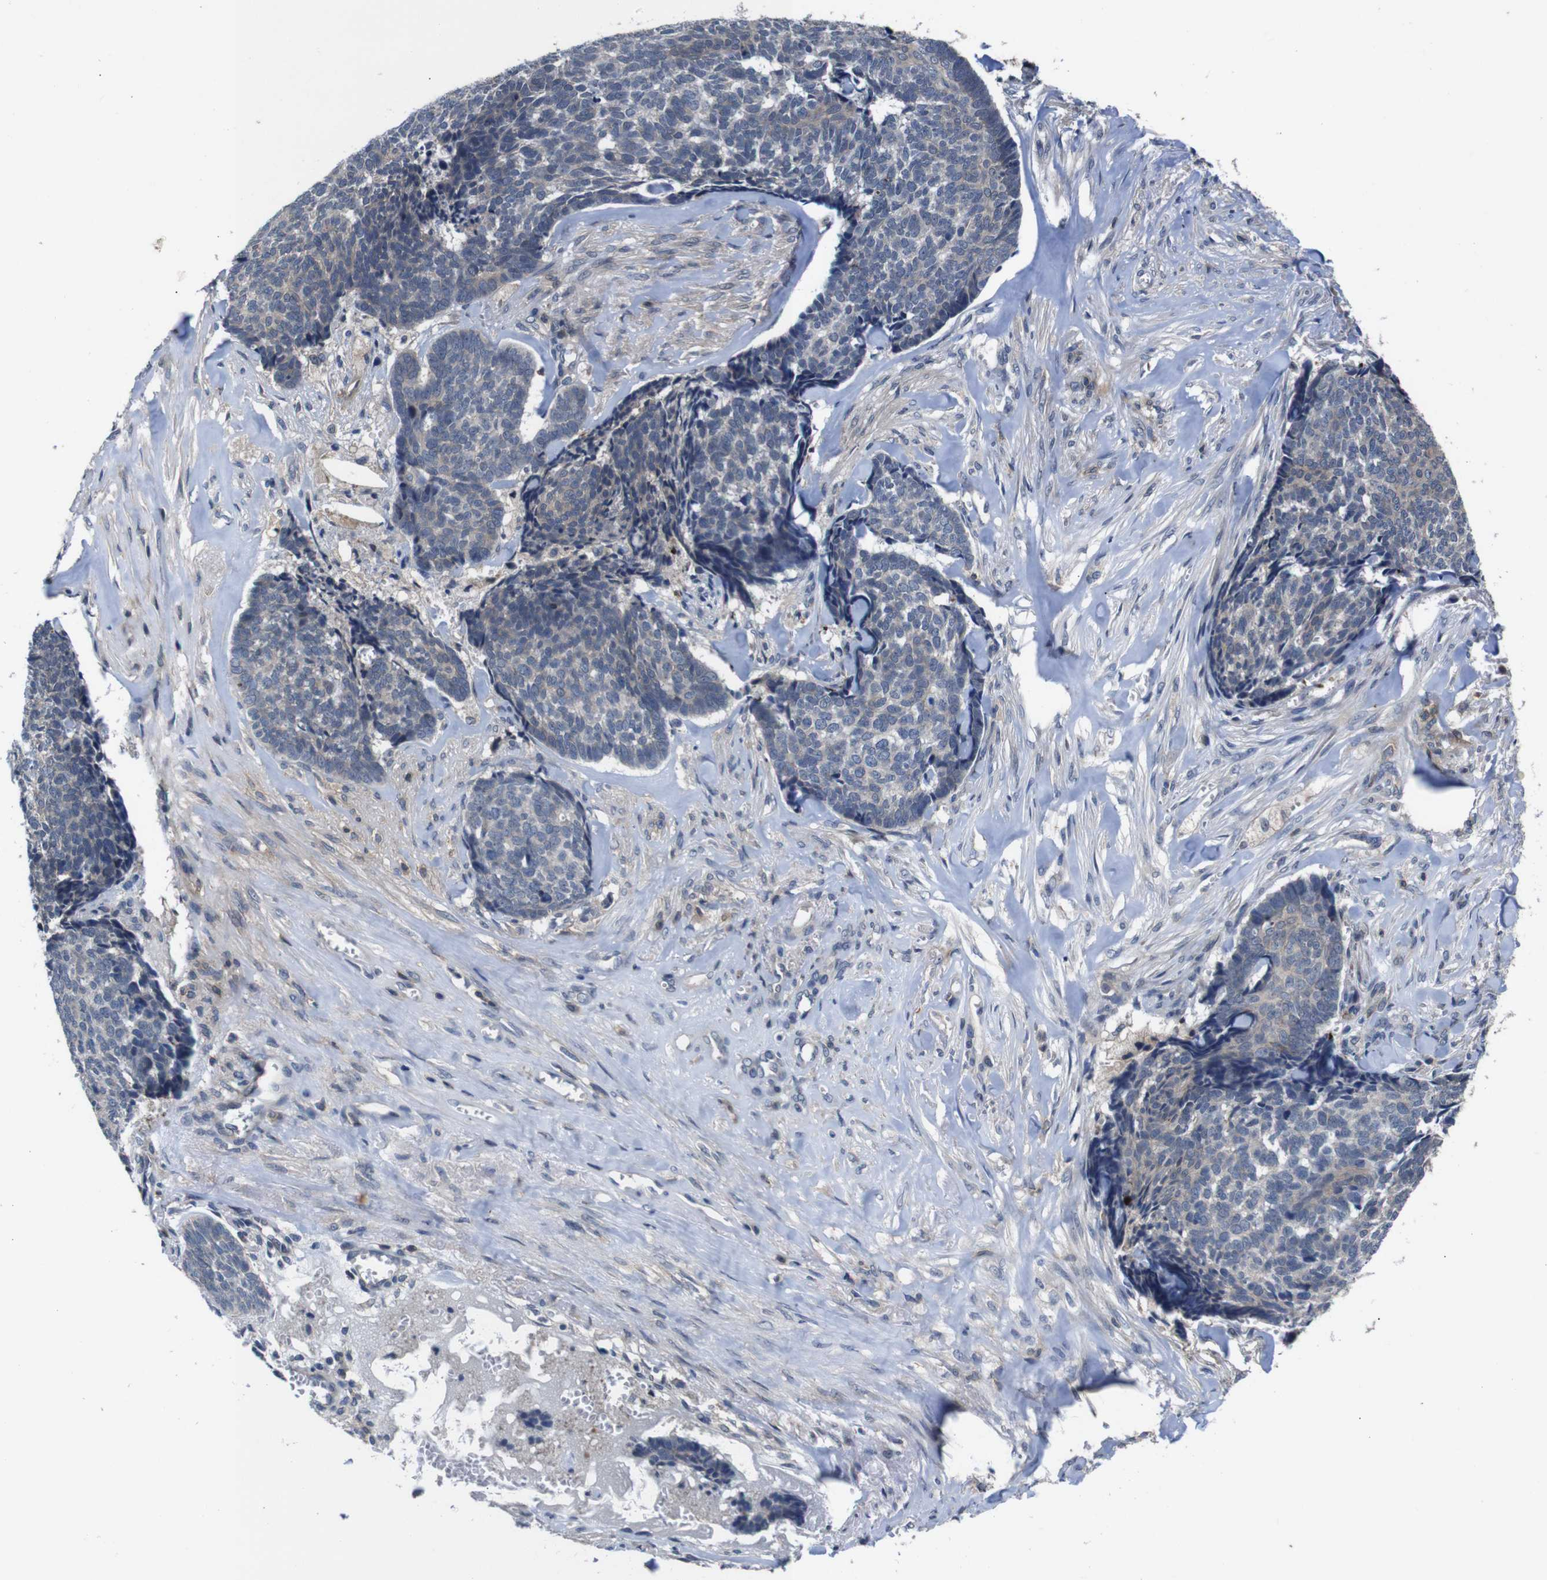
{"staining": {"intensity": "weak", "quantity": "<25%", "location": "cytoplasmic/membranous"}, "tissue": "skin cancer", "cell_type": "Tumor cells", "image_type": "cancer", "snomed": [{"axis": "morphology", "description": "Basal cell carcinoma"}, {"axis": "topography", "description": "Skin"}], "caption": "Protein analysis of skin basal cell carcinoma reveals no significant positivity in tumor cells.", "gene": "BRWD3", "patient": {"sex": "male", "age": 84}}